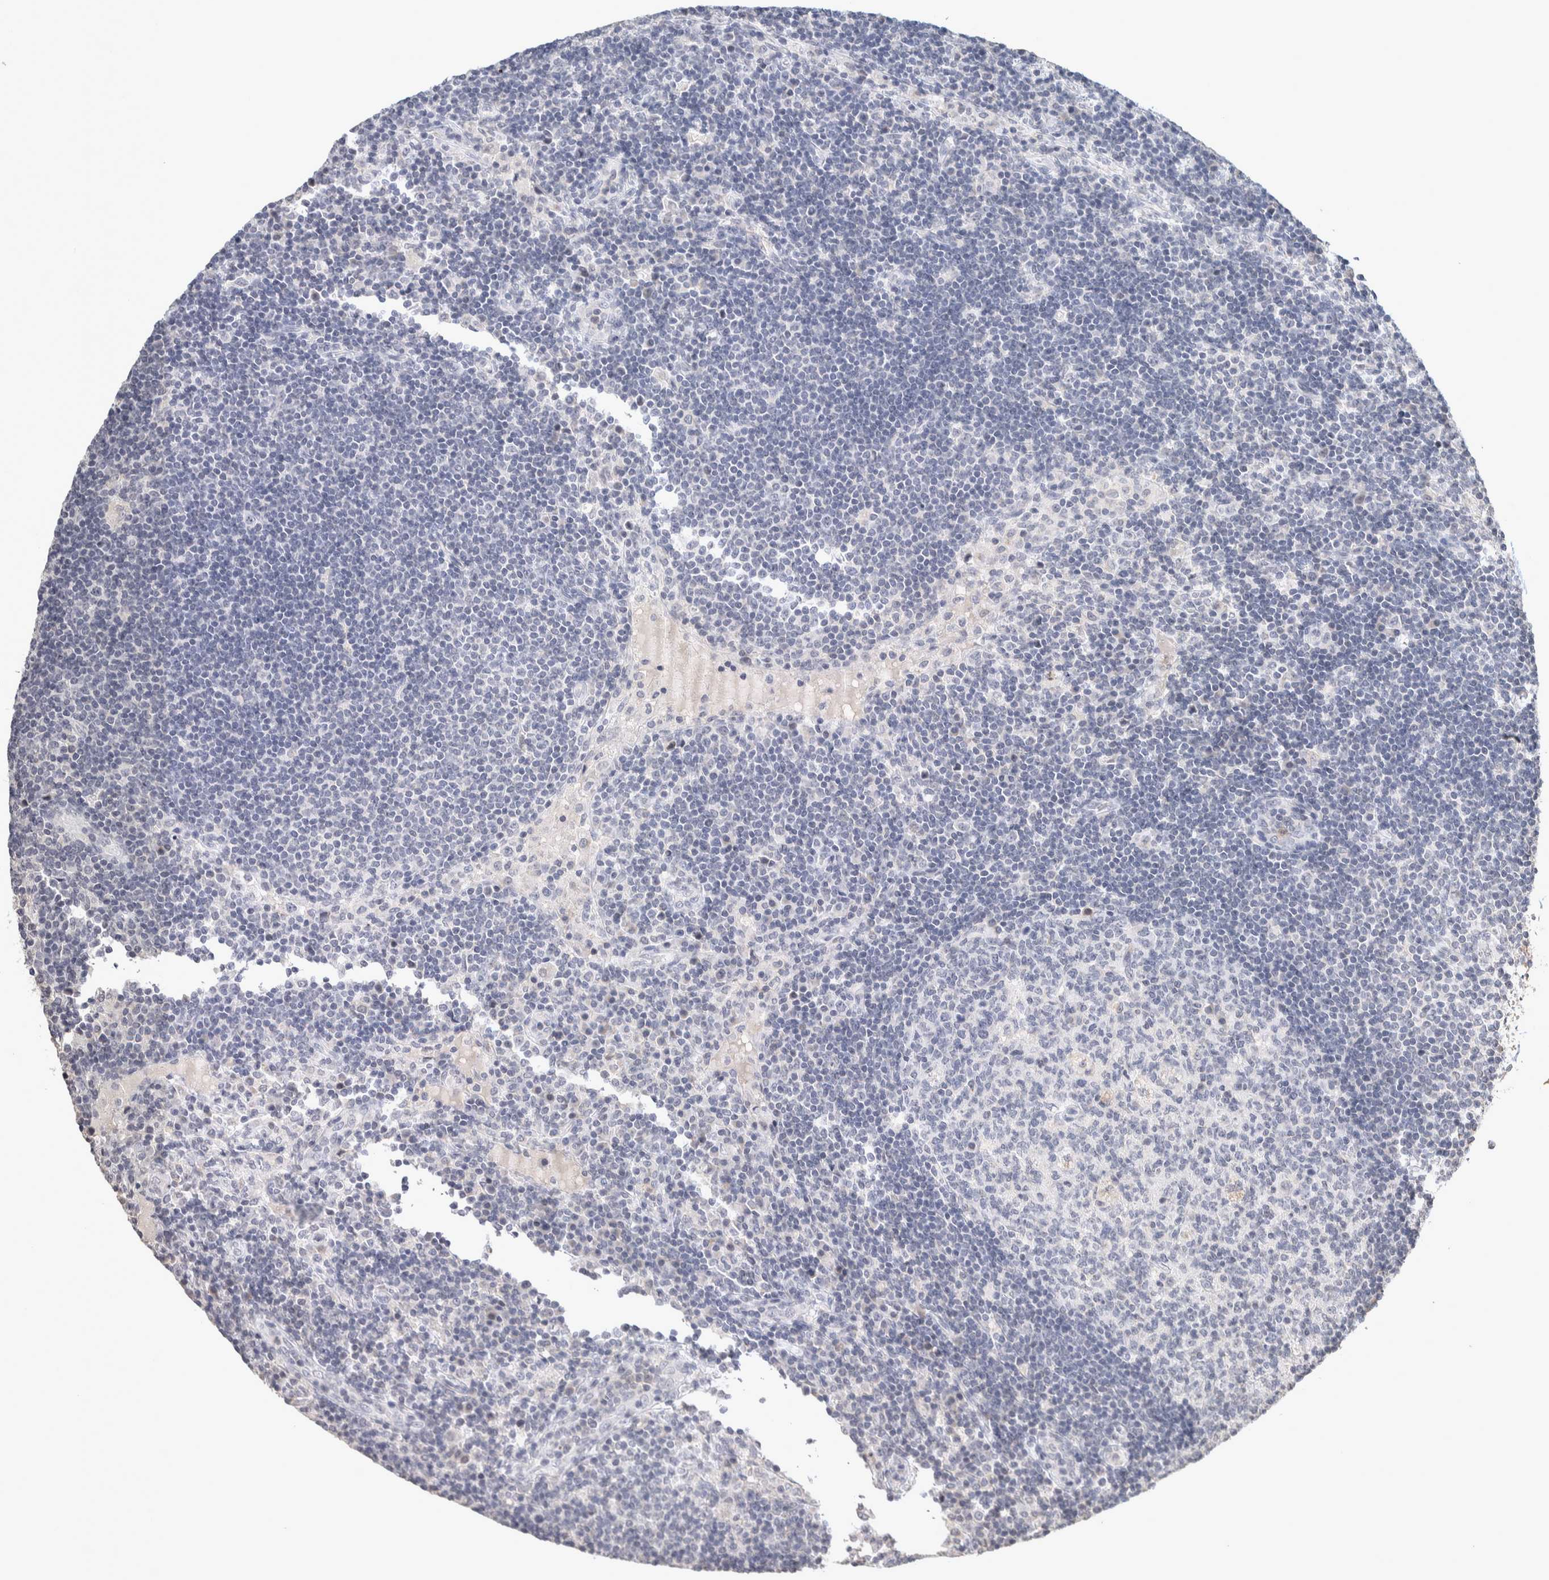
{"staining": {"intensity": "negative", "quantity": "none", "location": "none"}, "tissue": "lymph node", "cell_type": "Germinal center cells", "image_type": "normal", "snomed": [{"axis": "morphology", "description": "Normal tissue, NOS"}, {"axis": "topography", "description": "Lymph node"}], "caption": "A high-resolution image shows immunohistochemistry staining of benign lymph node, which reveals no significant positivity in germinal center cells. The staining was performed using DAB to visualize the protein expression in brown, while the nuclei were stained in blue with hematoxylin (Magnification: 20x).", "gene": "CRAT", "patient": {"sex": "female", "age": 53}}